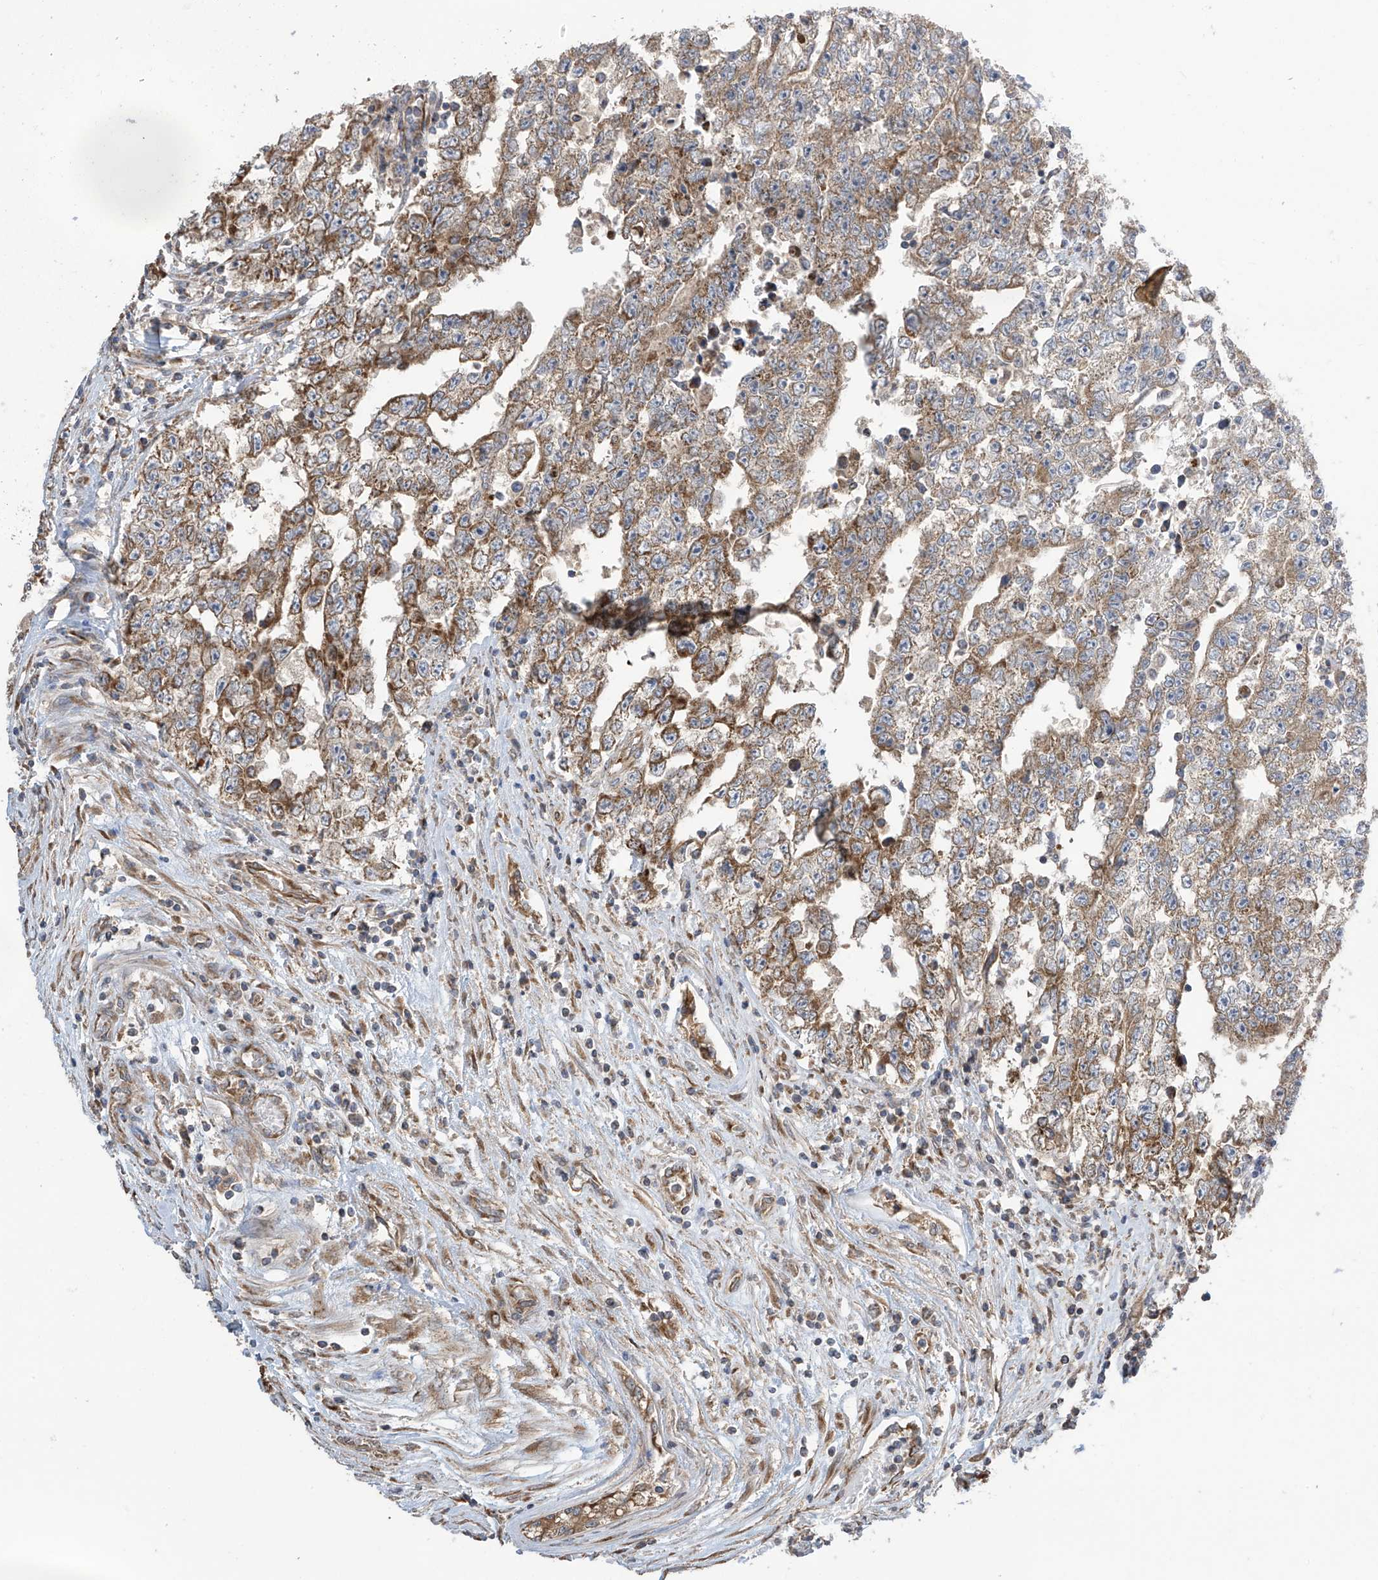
{"staining": {"intensity": "moderate", "quantity": ">75%", "location": "cytoplasmic/membranous"}, "tissue": "testis cancer", "cell_type": "Tumor cells", "image_type": "cancer", "snomed": [{"axis": "morphology", "description": "Carcinoma, Embryonal, NOS"}, {"axis": "topography", "description": "Testis"}], "caption": "Protein expression analysis of human testis embryonal carcinoma reveals moderate cytoplasmic/membranous staining in about >75% of tumor cells. (IHC, brightfield microscopy, high magnification).", "gene": "PNPT1", "patient": {"sex": "male", "age": 25}}